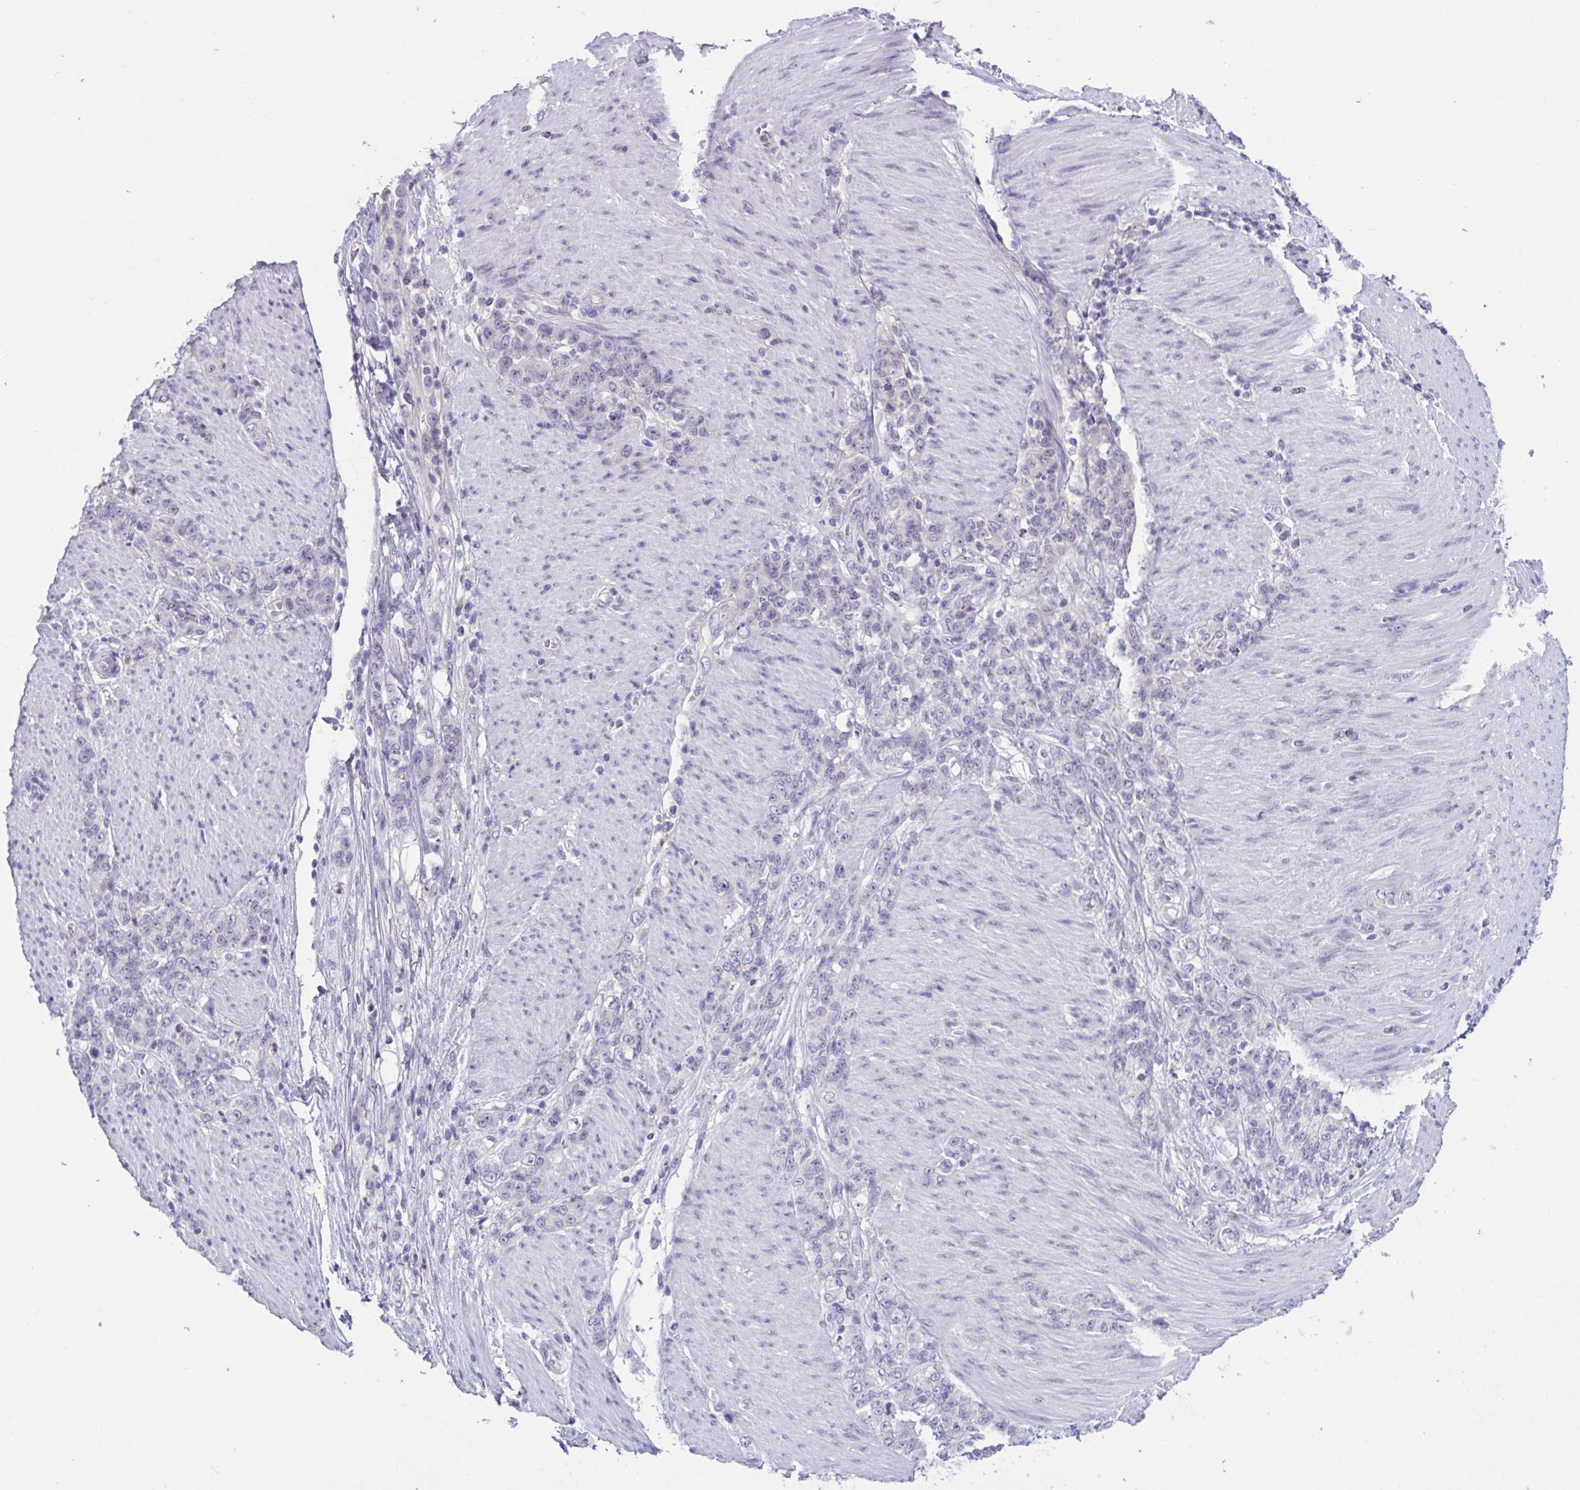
{"staining": {"intensity": "negative", "quantity": "none", "location": "none"}, "tissue": "stomach cancer", "cell_type": "Tumor cells", "image_type": "cancer", "snomed": [{"axis": "morphology", "description": "Adenocarcinoma, NOS"}, {"axis": "topography", "description": "Stomach"}], "caption": "Stomach cancer was stained to show a protein in brown. There is no significant staining in tumor cells.", "gene": "WNT9B", "patient": {"sex": "female", "age": 79}}